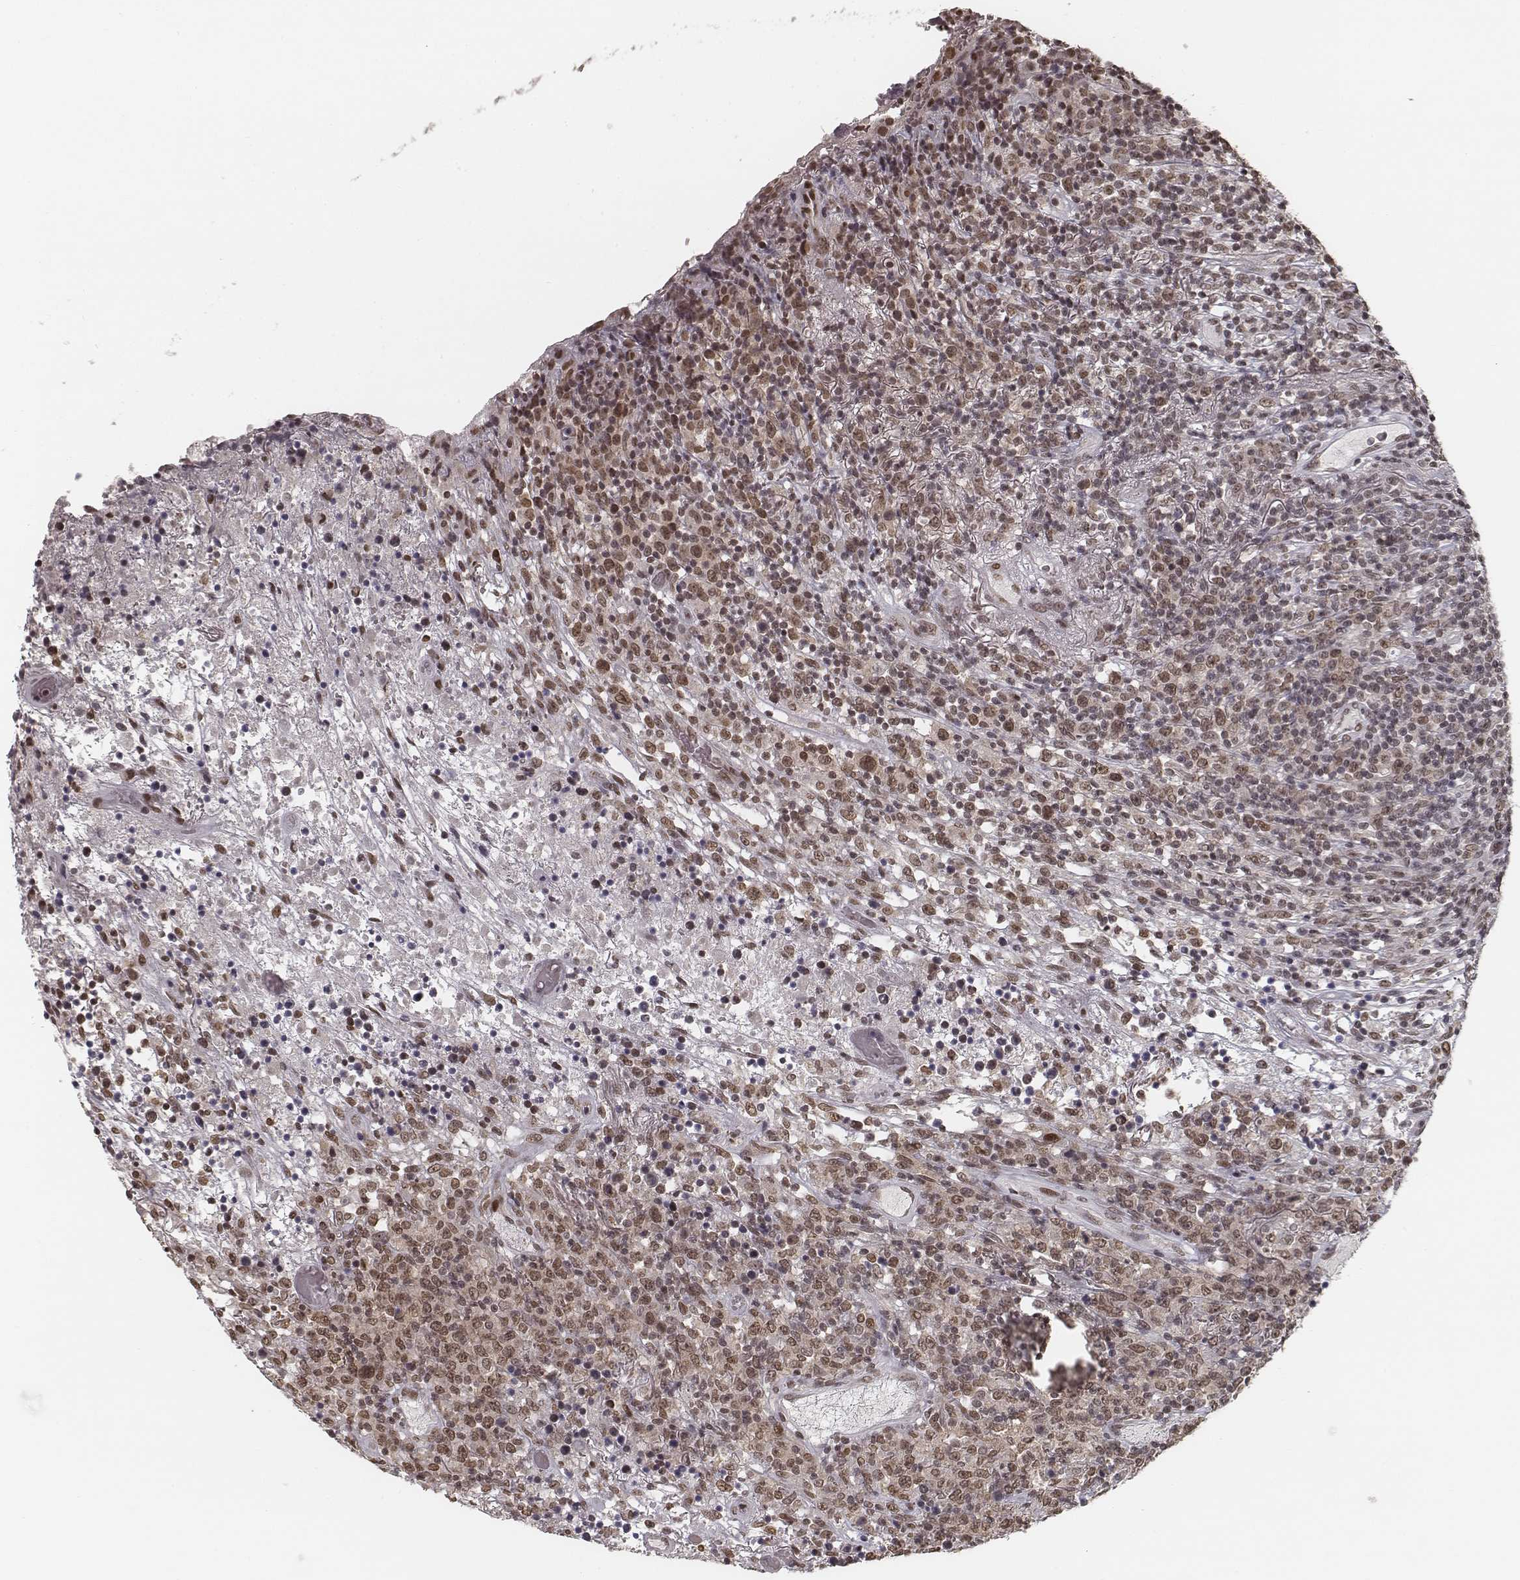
{"staining": {"intensity": "moderate", "quantity": ">75%", "location": "nuclear"}, "tissue": "lymphoma", "cell_type": "Tumor cells", "image_type": "cancer", "snomed": [{"axis": "morphology", "description": "Malignant lymphoma, non-Hodgkin's type, High grade"}, {"axis": "topography", "description": "Lung"}], "caption": "DAB immunohistochemical staining of lymphoma displays moderate nuclear protein staining in about >75% of tumor cells.", "gene": "HMGA2", "patient": {"sex": "male", "age": 79}}